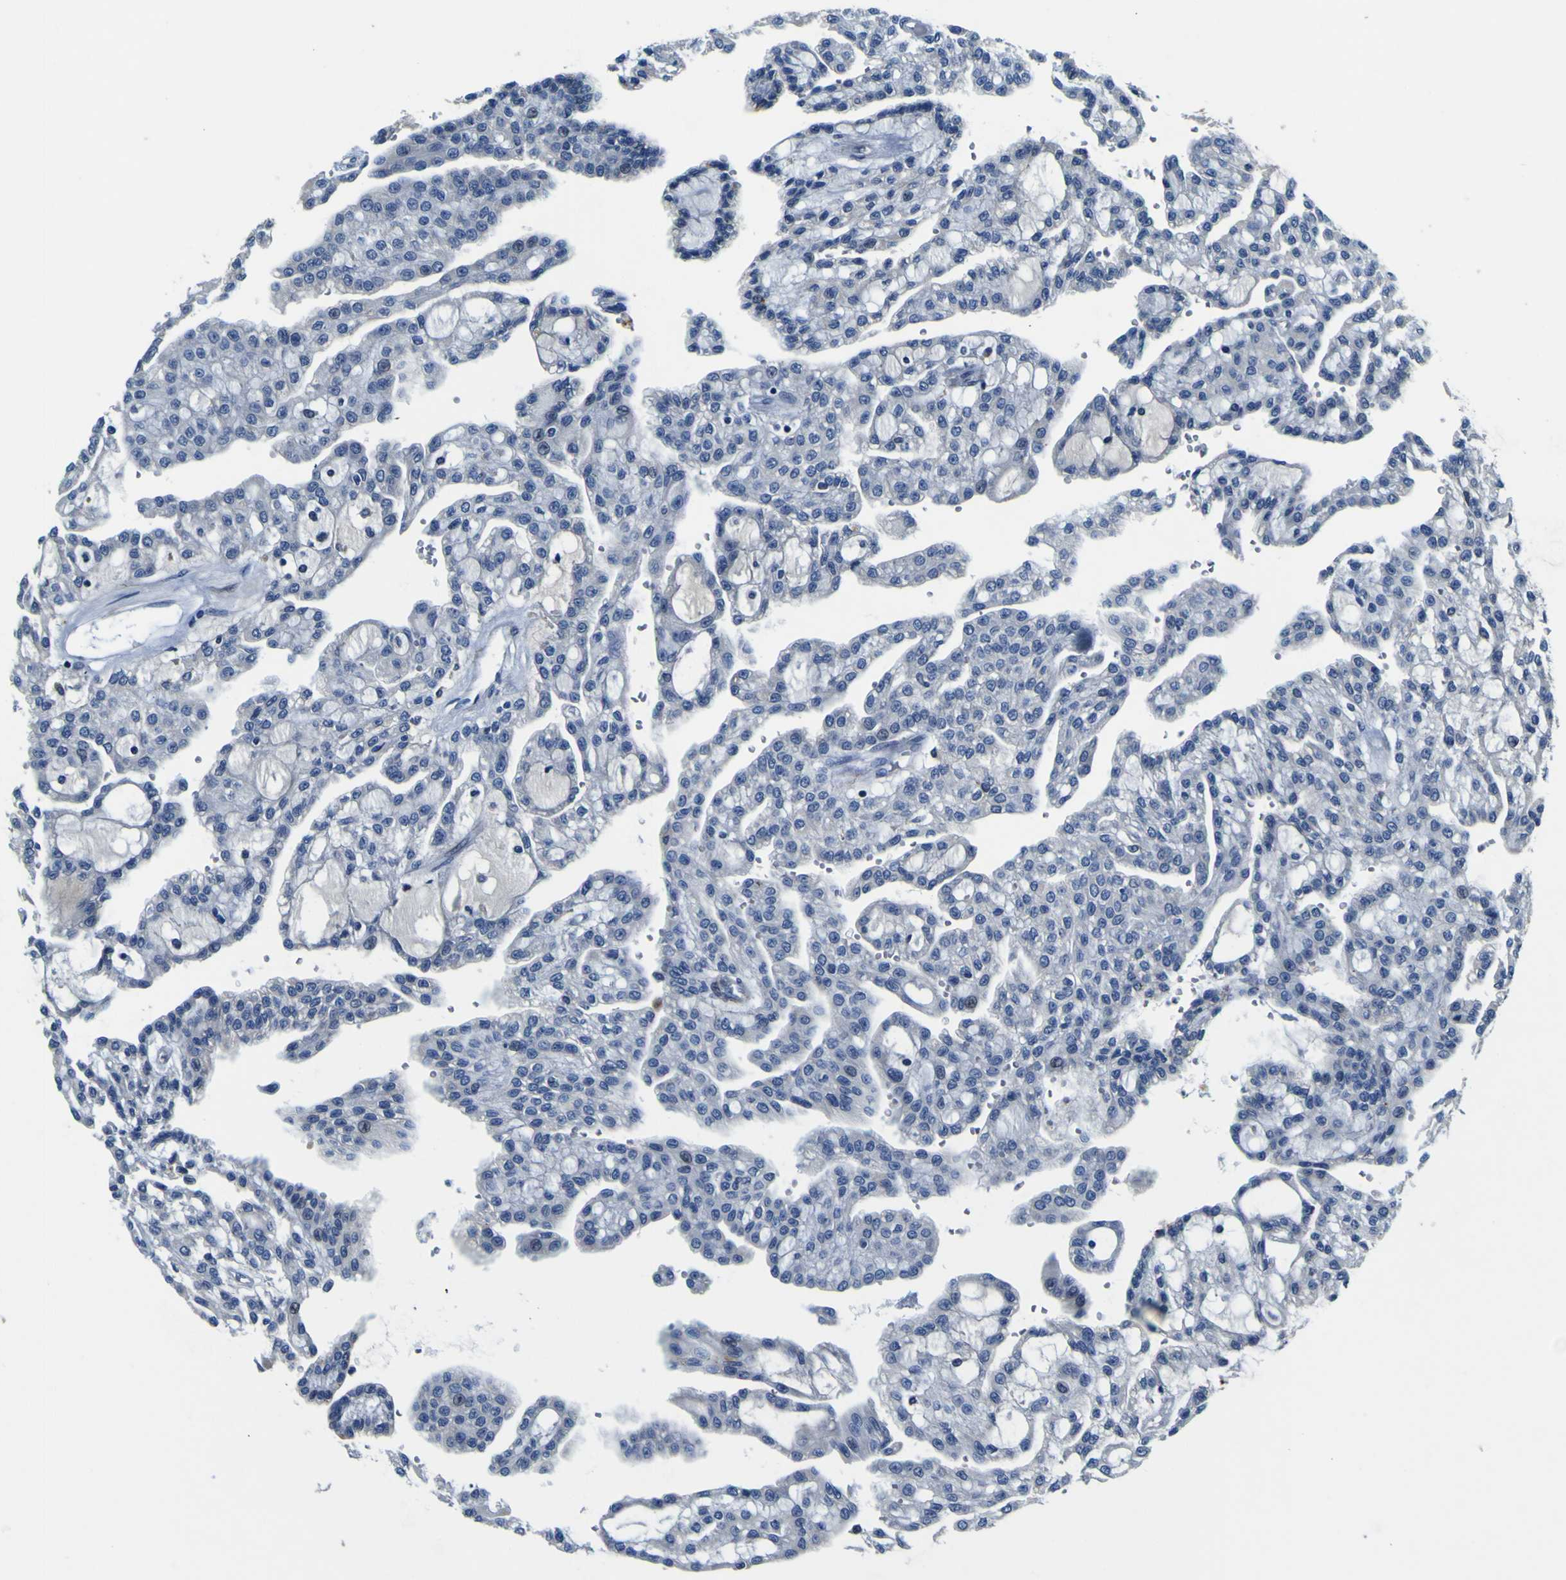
{"staining": {"intensity": "negative", "quantity": "none", "location": "none"}, "tissue": "renal cancer", "cell_type": "Tumor cells", "image_type": "cancer", "snomed": [{"axis": "morphology", "description": "Adenocarcinoma, NOS"}, {"axis": "topography", "description": "Kidney"}], "caption": "Immunohistochemistry (IHC) histopathology image of adenocarcinoma (renal) stained for a protein (brown), which exhibits no positivity in tumor cells.", "gene": "AGAP3", "patient": {"sex": "male", "age": 63}}